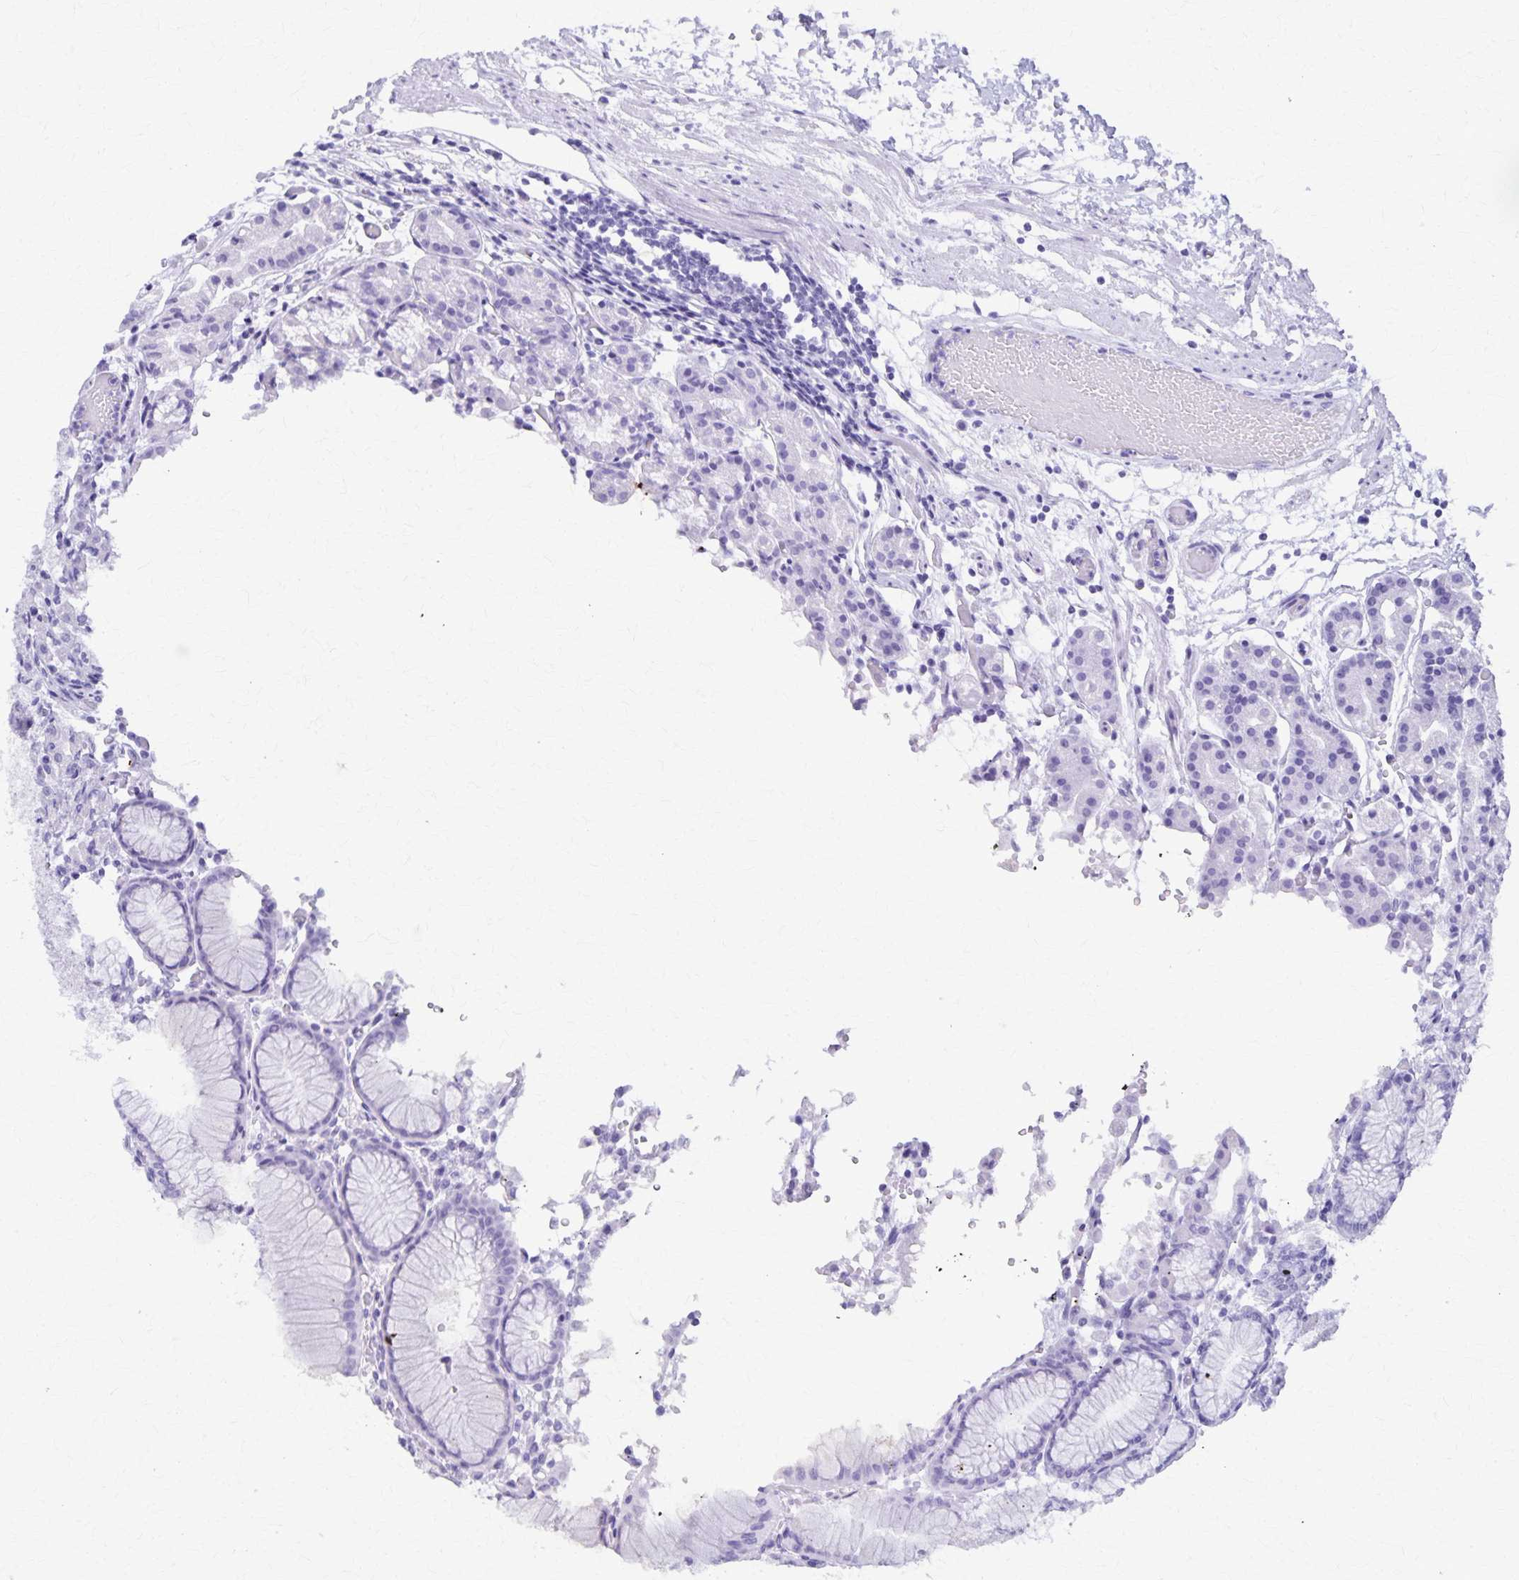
{"staining": {"intensity": "negative", "quantity": "none", "location": "none"}, "tissue": "stomach", "cell_type": "Glandular cells", "image_type": "normal", "snomed": [{"axis": "morphology", "description": "Normal tissue, NOS"}, {"axis": "topography", "description": "Stomach"}], "caption": "IHC image of unremarkable human stomach stained for a protein (brown), which displays no expression in glandular cells.", "gene": "DEFA5", "patient": {"sex": "female", "age": 57}}